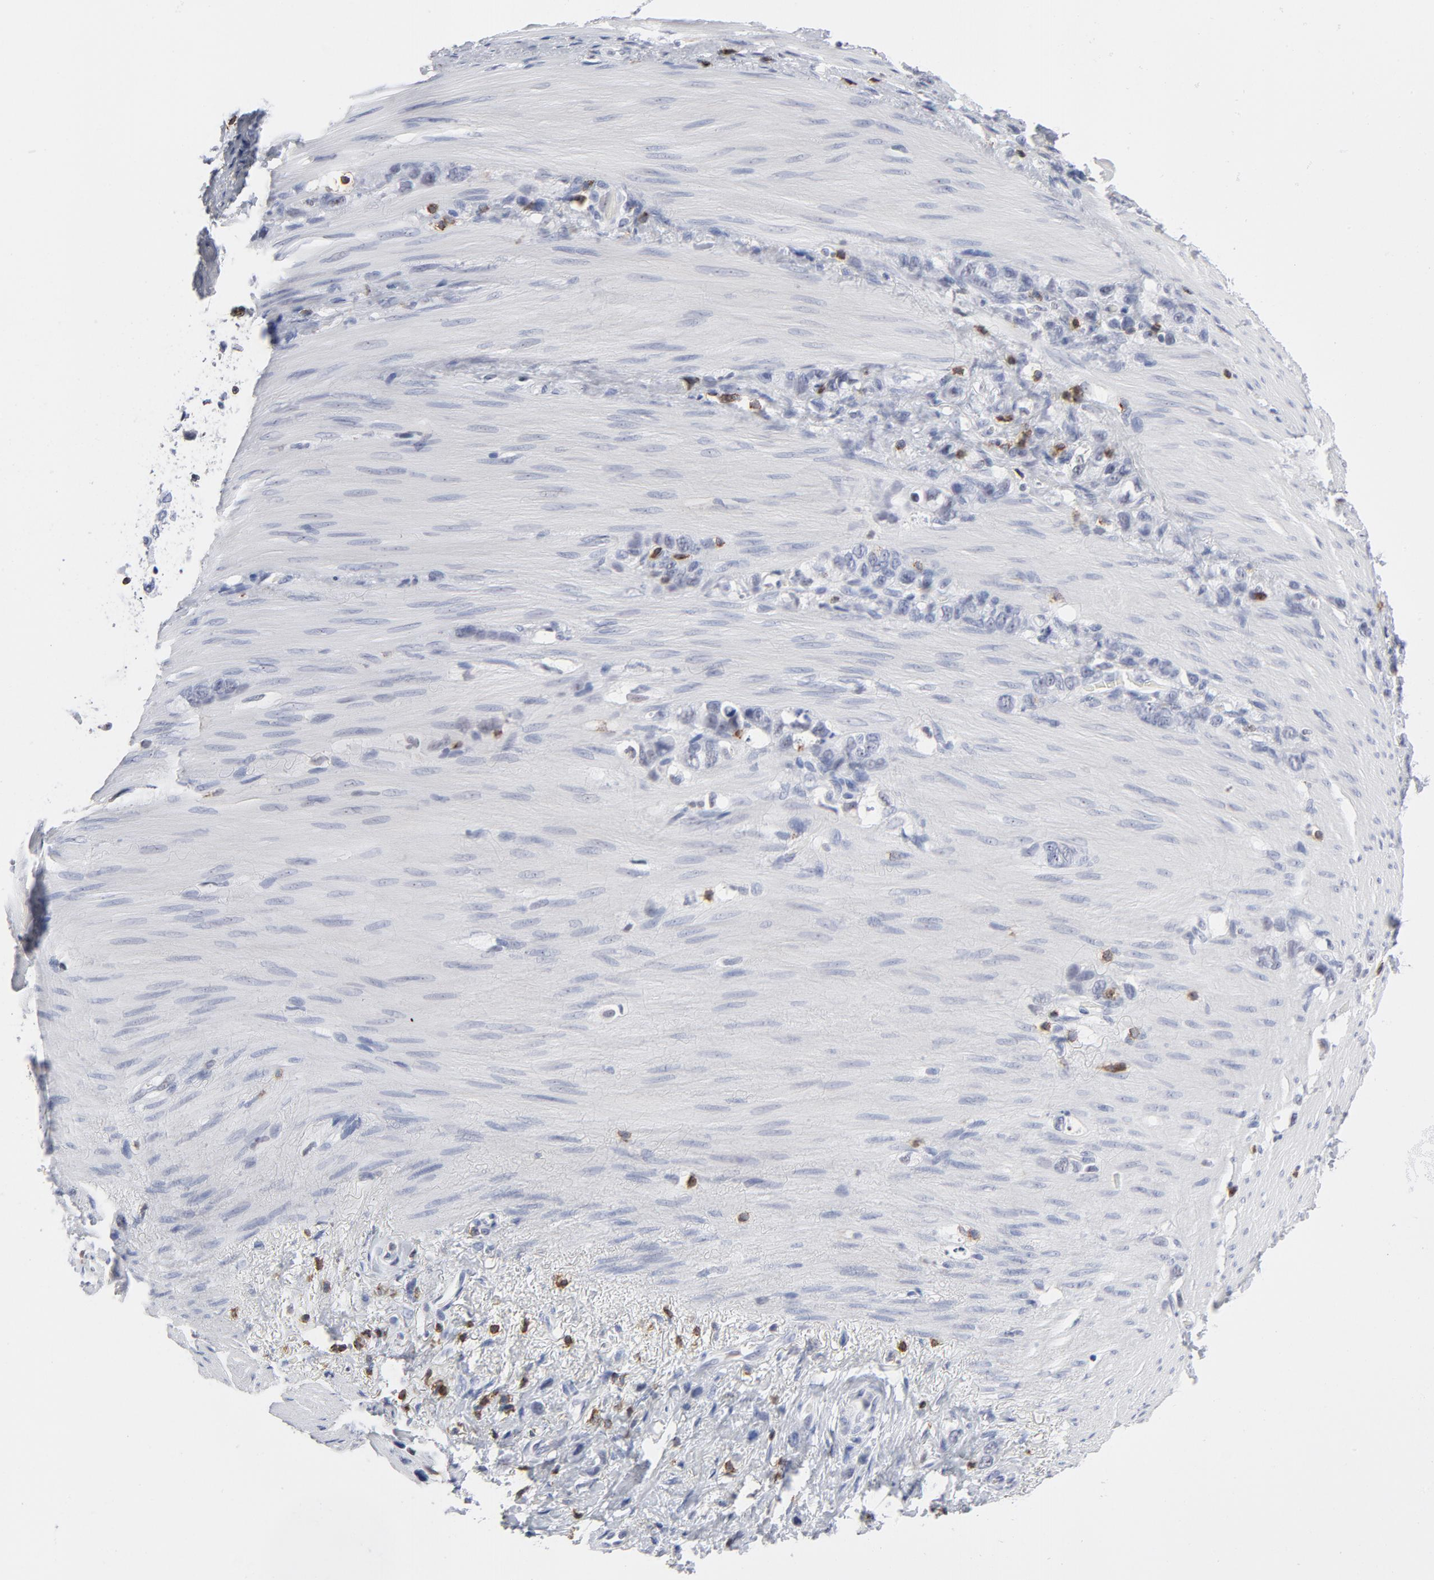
{"staining": {"intensity": "negative", "quantity": "none", "location": "none"}, "tissue": "stomach cancer", "cell_type": "Tumor cells", "image_type": "cancer", "snomed": [{"axis": "morphology", "description": "Normal tissue, NOS"}, {"axis": "morphology", "description": "Adenocarcinoma, NOS"}, {"axis": "morphology", "description": "Adenocarcinoma, High grade"}, {"axis": "topography", "description": "Stomach, upper"}, {"axis": "topography", "description": "Stomach"}], "caption": "DAB (3,3'-diaminobenzidine) immunohistochemical staining of stomach adenocarcinoma (high-grade) displays no significant expression in tumor cells.", "gene": "CD2", "patient": {"sex": "female", "age": 65}}